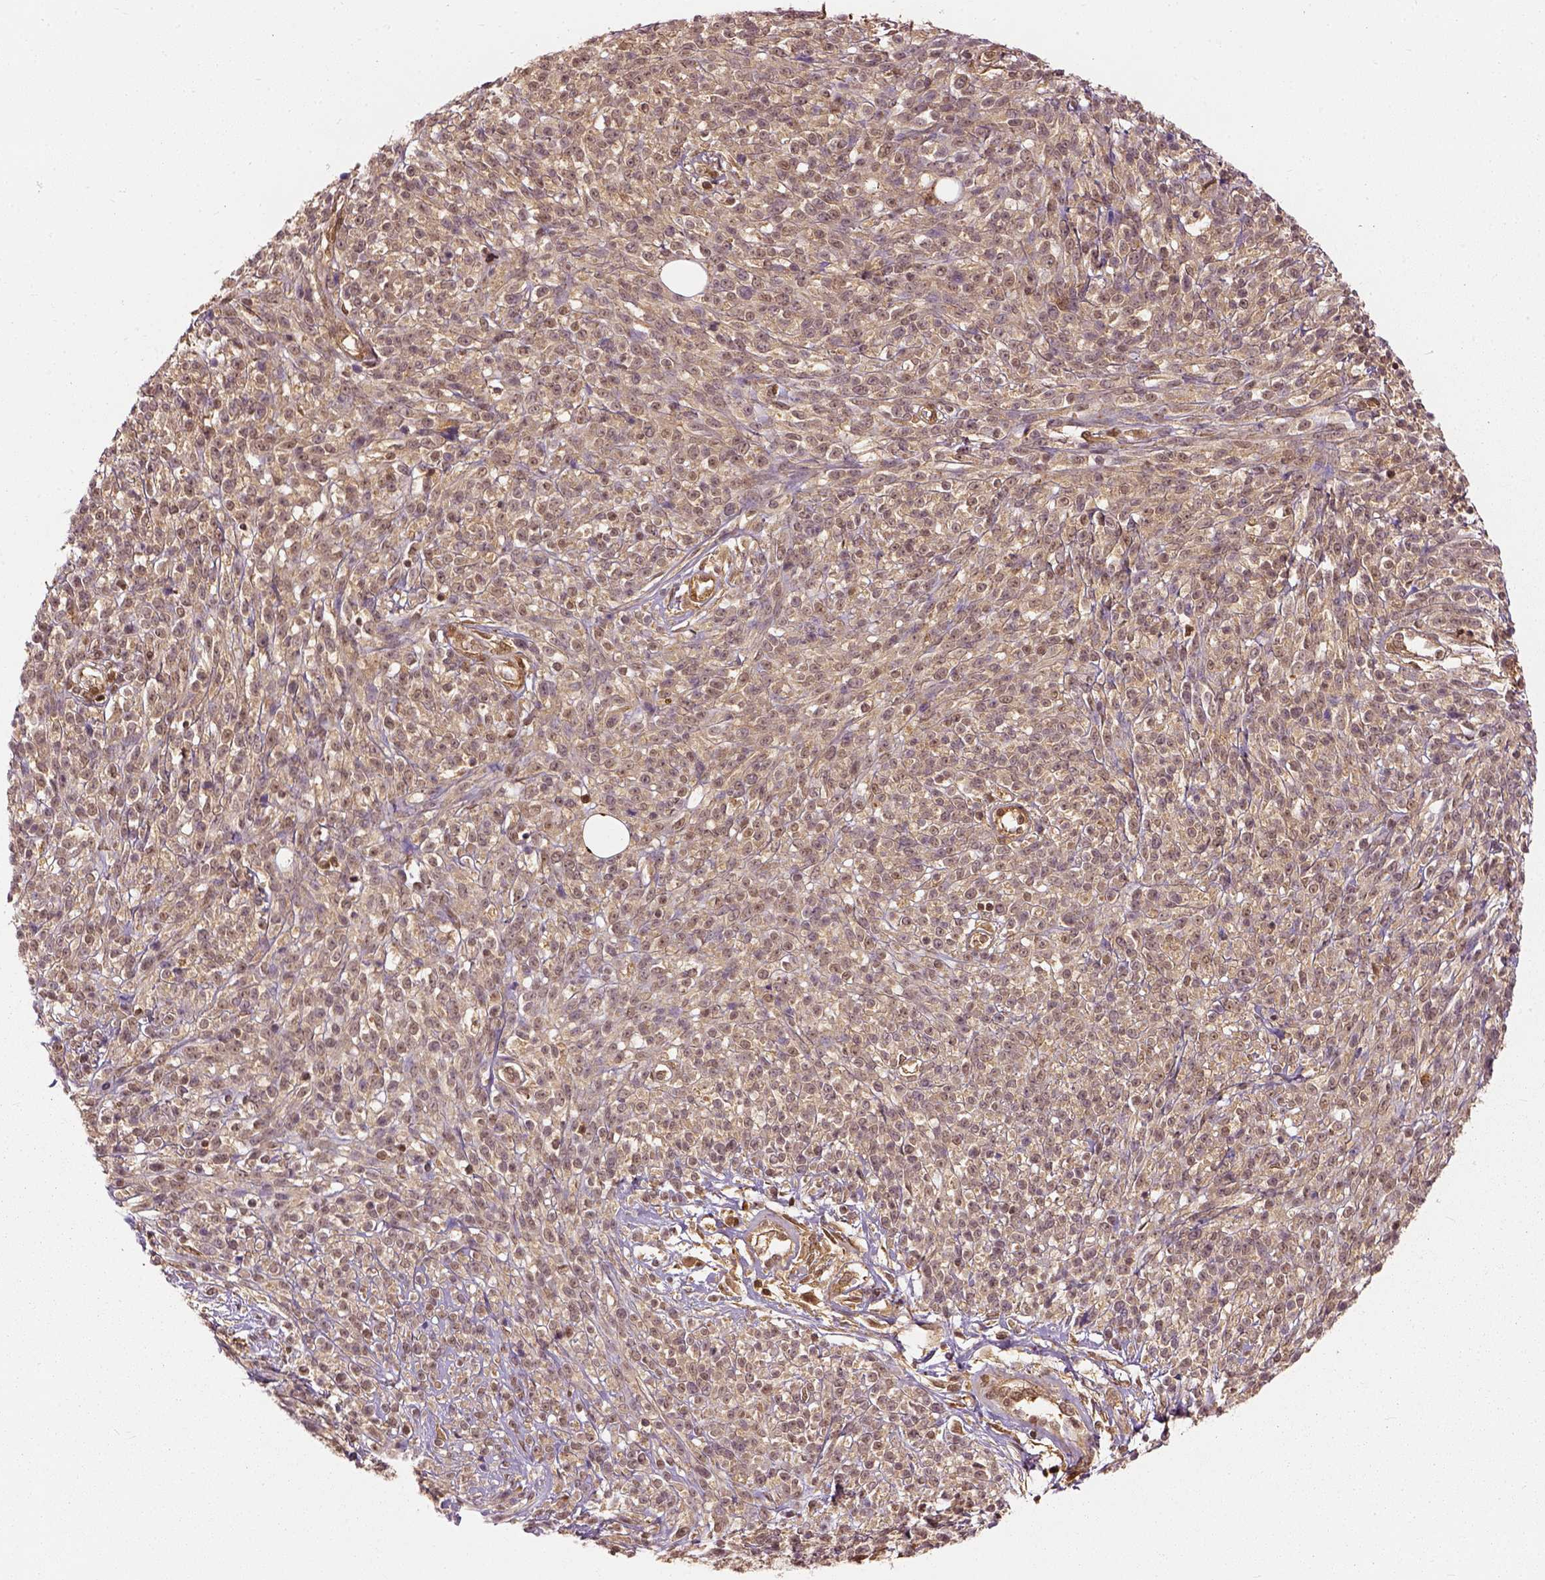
{"staining": {"intensity": "weak", "quantity": ">75%", "location": "cytoplasmic/membranous"}, "tissue": "melanoma", "cell_type": "Tumor cells", "image_type": "cancer", "snomed": [{"axis": "morphology", "description": "Malignant melanoma, NOS"}, {"axis": "topography", "description": "Skin"}, {"axis": "topography", "description": "Skin of trunk"}], "caption": "Malignant melanoma was stained to show a protein in brown. There is low levels of weak cytoplasmic/membranous staining in approximately >75% of tumor cells. (Brightfield microscopy of DAB IHC at high magnification).", "gene": "GPI", "patient": {"sex": "male", "age": 74}}